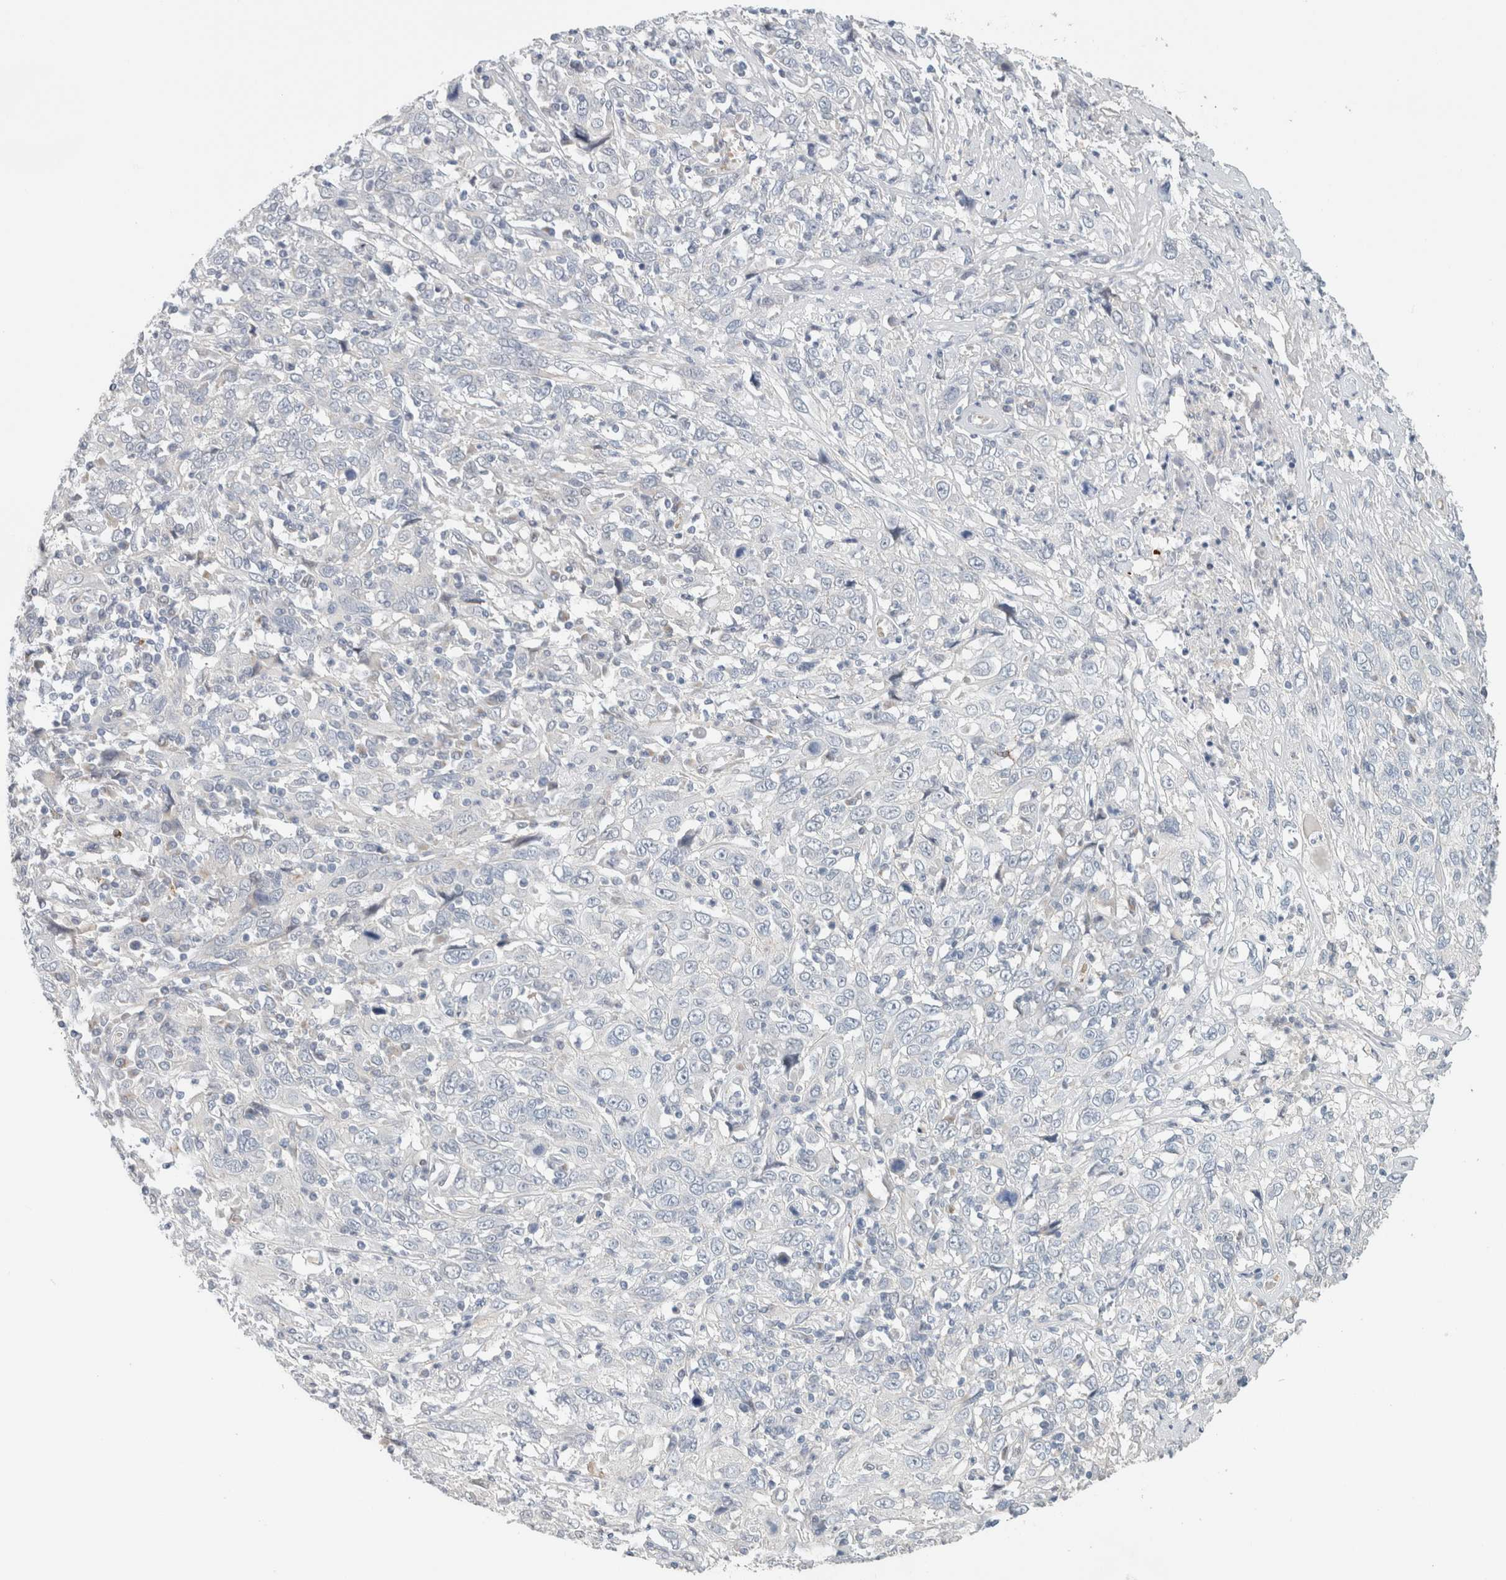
{"staining": {"intensity": "negative", "quantity": "none", "location": "none"}, "tissue": "cervical cancer", "cell_type": "Tumor cells", "image_type": "cancer", "snomed": [{"axis": "morphology", "description": "Squamous cell carcinoma, NOS"}, {"axis": "topography", "description": "Cervix"}], "caption": "DAB (3,3'-diaminobenzidine) immunohistochemical staining of human cervical cancer (squamous cell carcinoma) displays no significant positivity in tumor cells. (DAB immunohistochemistry (IHC), high magnification).", "gene": "CRAT", "patient": {"sex": "female", "age": 46}}